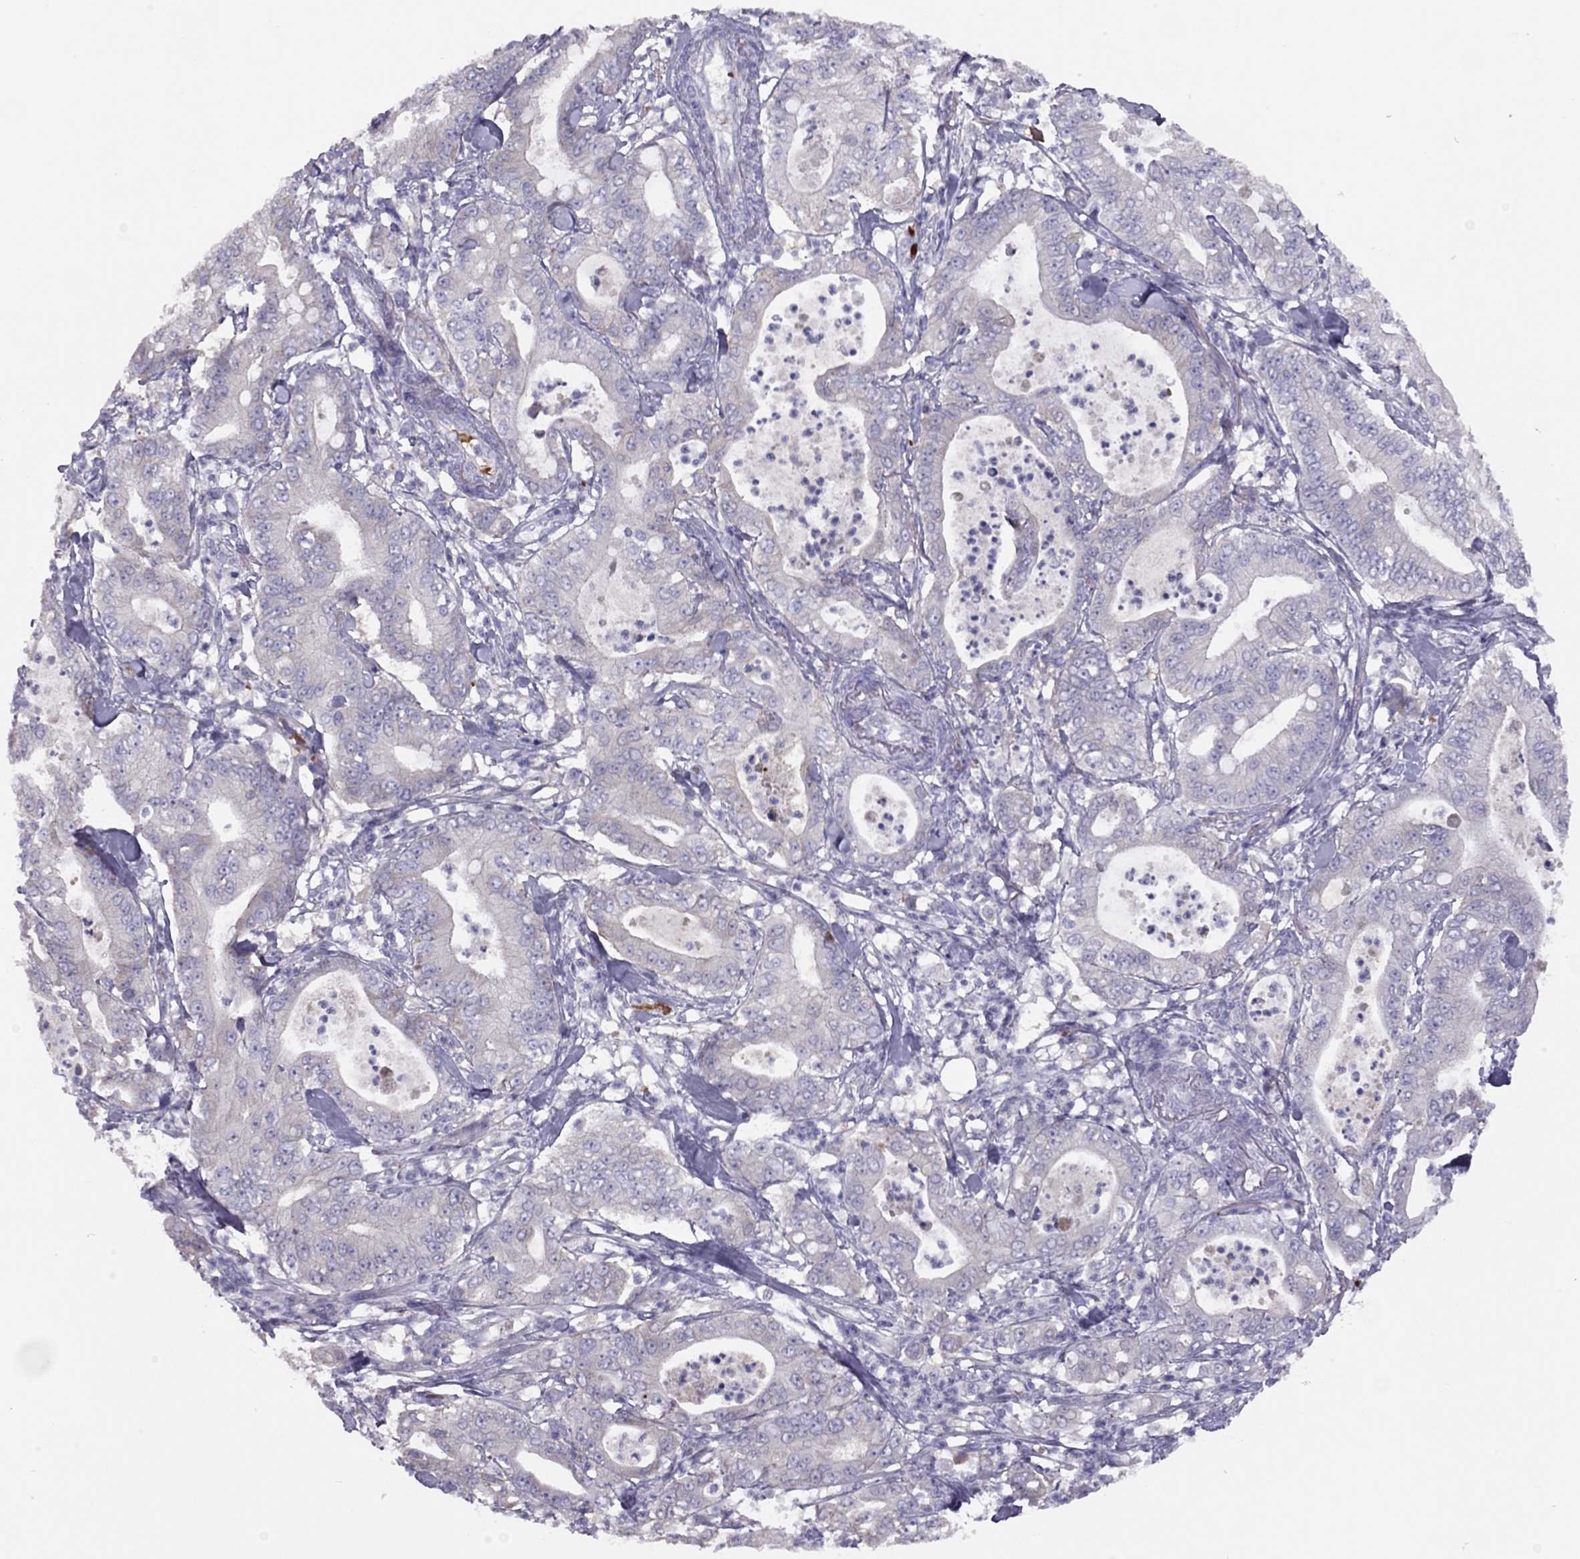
{"staining": {"intensity": "negative", "quantity": "none", "location": "none"}, "tissue": "pancreatic cancer", "cell_type": "Tumor cells", "image_type": "cancer", "snomed": [{"axis": "morphology", "description": "Adenocarcinoma, NOS"}, {"axis": "topography", "description": "Pancreas"}], "caption": "Human adenocarcinoma (pancreatic) stained for a protein using IHC reveals no expression in tumor cells.", "gene": "RHD", "patient": {"sex": "male", "age": 71}}